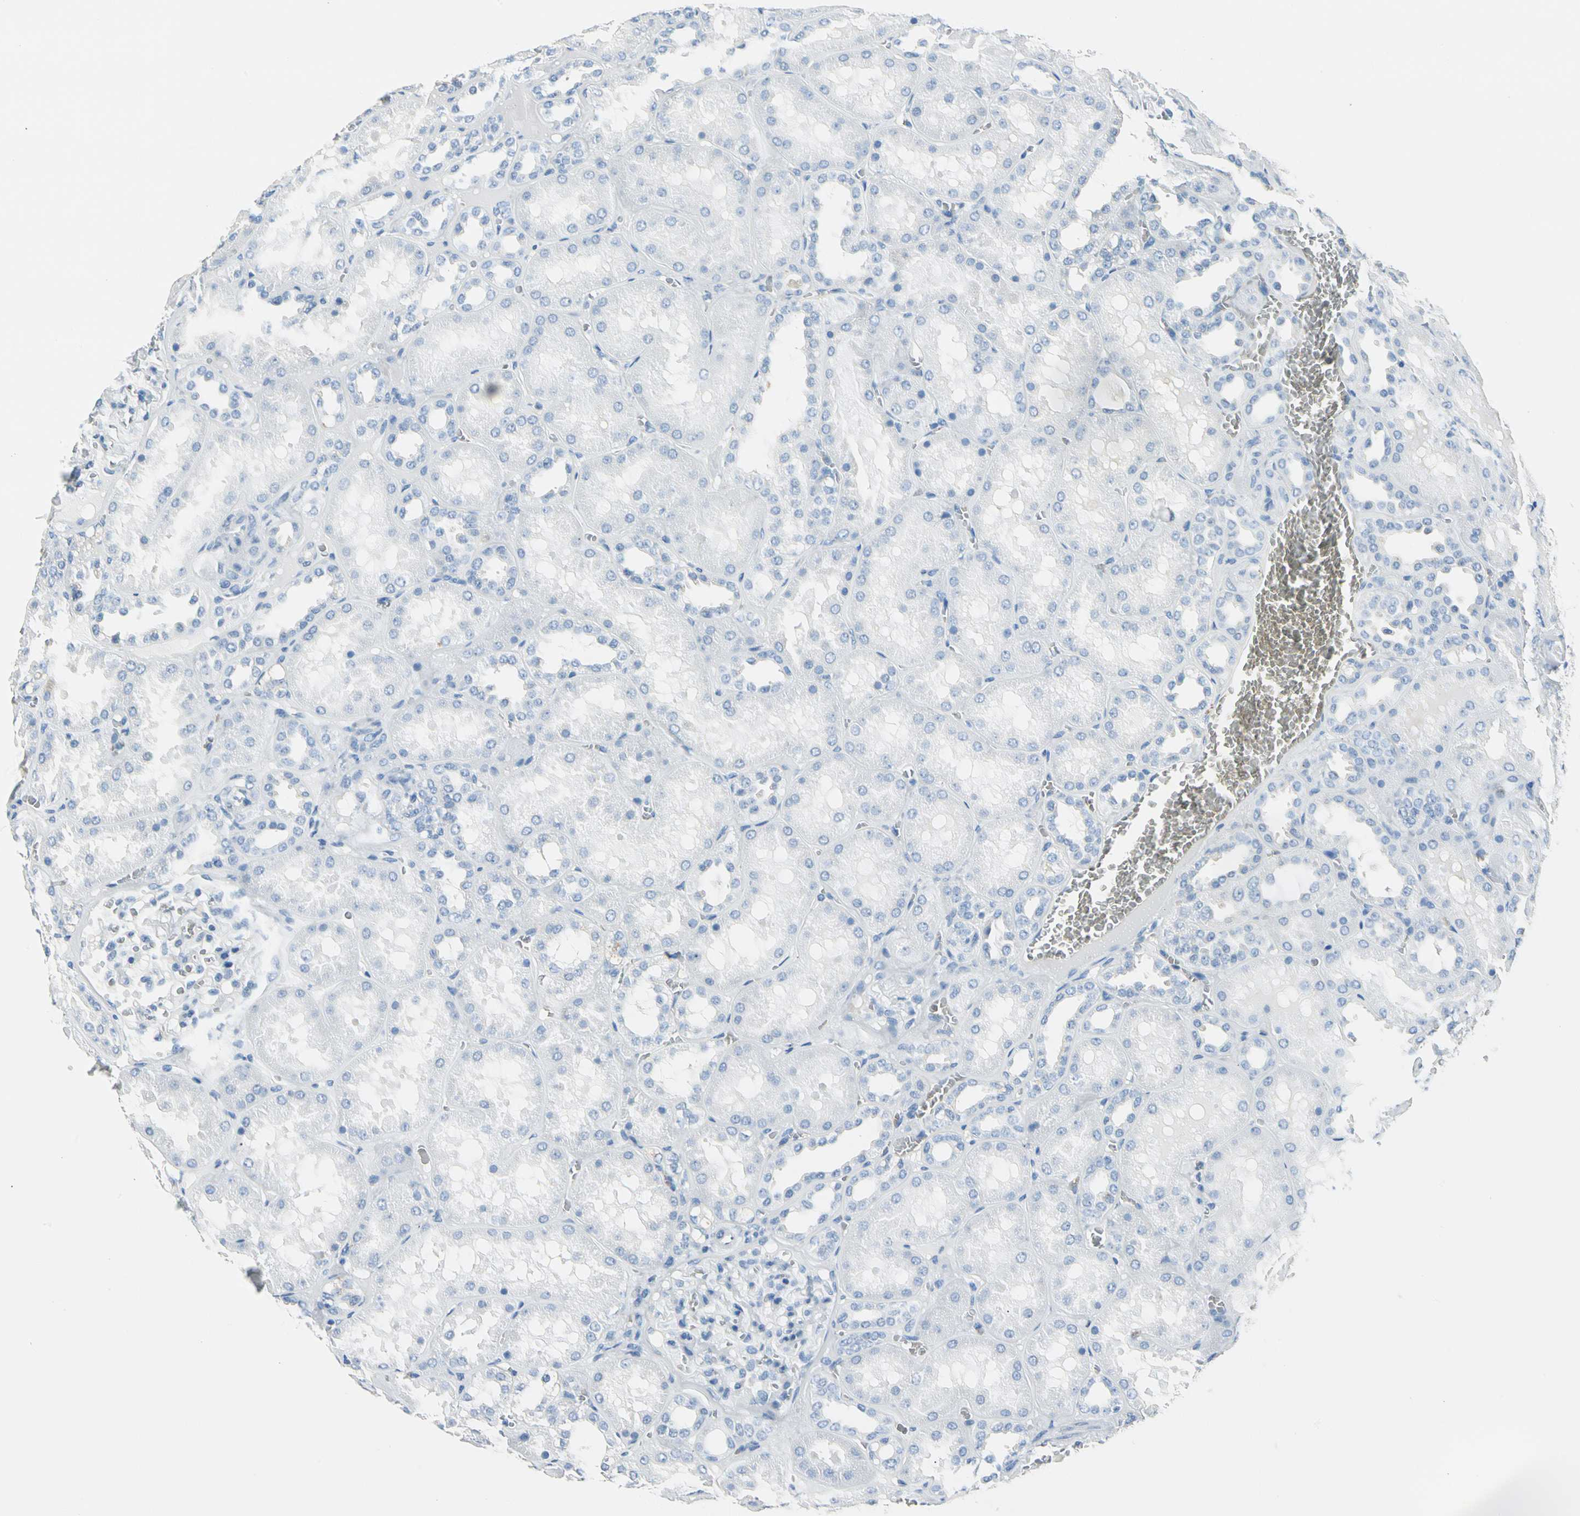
{"staining": {"intensity": "negative", "quantity": "none", "location": "none"}, "tissue": "kidney", "cell_type": "Cells in glomeruli", "image_type": "normal", "snomed": [{"axis": "morphology", "description": "Normal tissue, NOS"}, {"axis": "topography", "description": "Kidney"}], "caption": "A high-resolution histopathology image shows IHC staining of benign kidney, which displays no significant expression in cells in glomeruli. (IHC, brightfield microscopy, high magnification).", "gene": "CA1", "patient": {"sex": "female", "age": 52}}